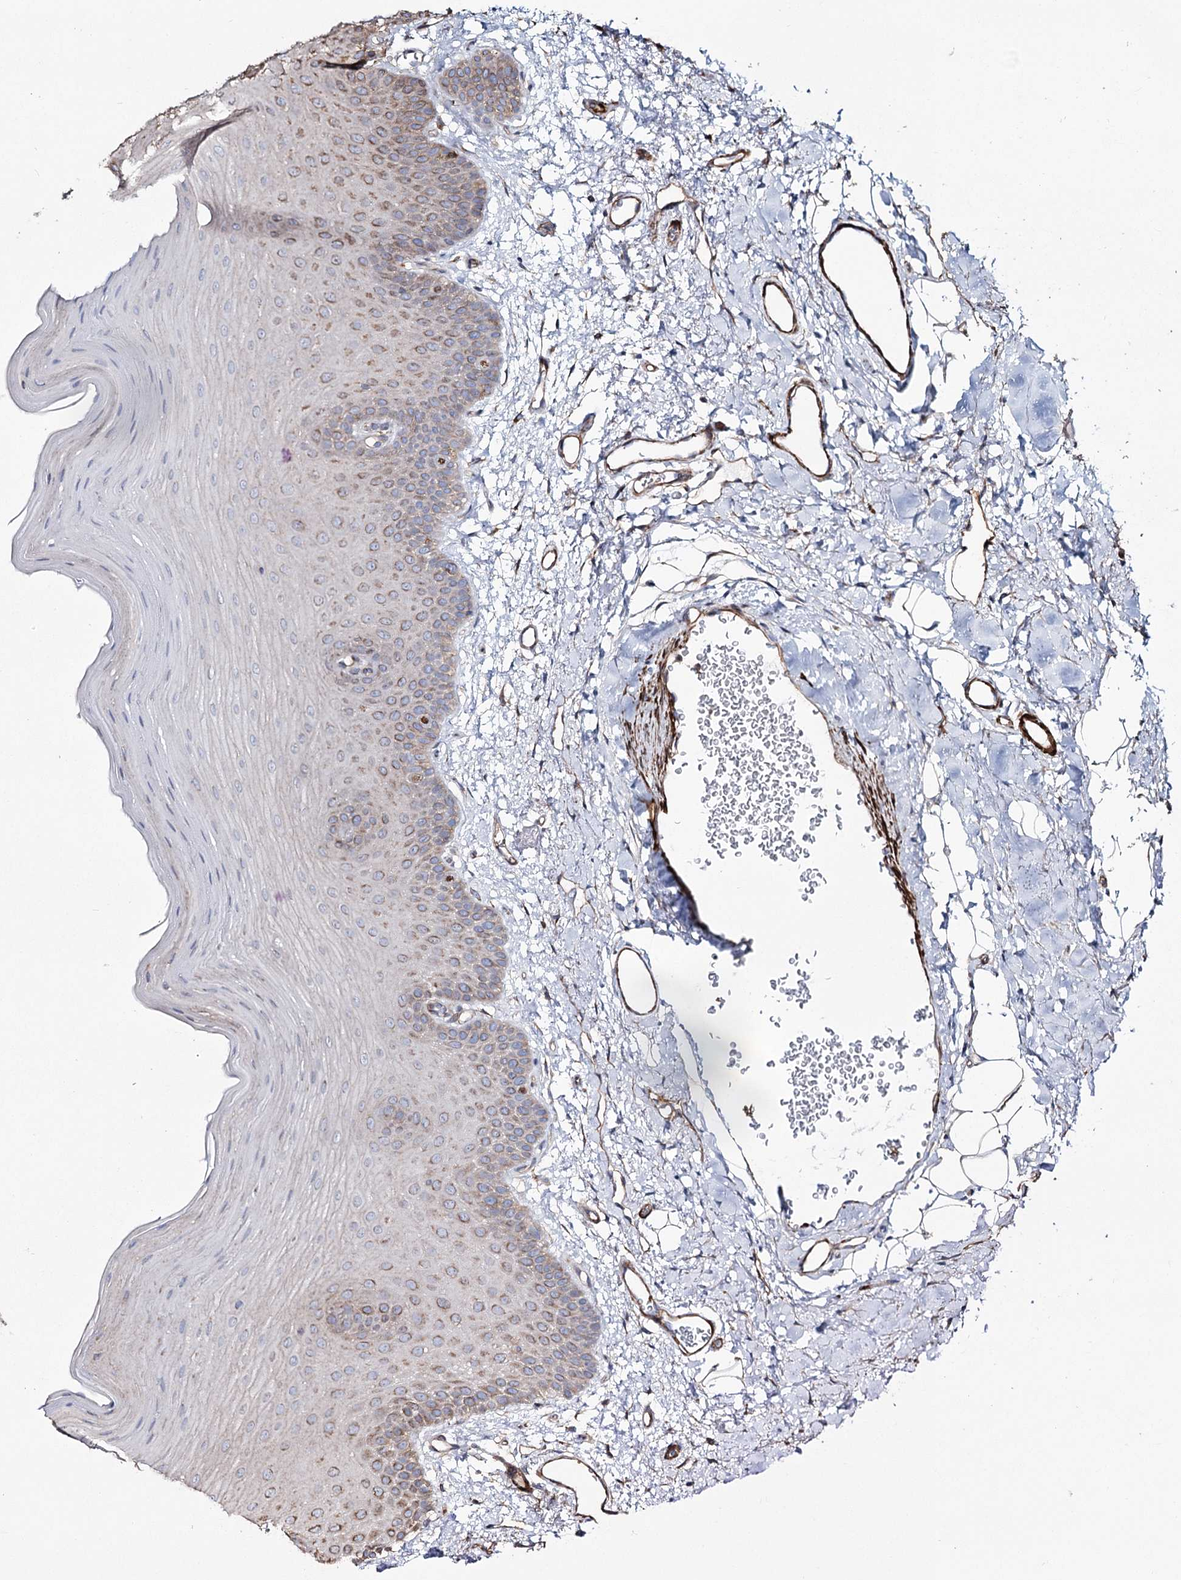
{"staining": {"intensity": "weak", "quantity": "25%-75%", "location": "cytoplasmic/membranous"}, "tissue": "oral mucosa", "cell_type": "Squamous epithelial cells", "image_type": "normal", "snomed": [{"axis": "morphology", "description": "Normal tissue, NOS"}, {"axis": "topography", "description": "Oral tissue"}], "caption": "This micrograph displays immunohistochemistry (IHC) staining of benign human oral mucosa, with low weak cytoplasmic/membranous positivity in about 25%-75% of squamous epithelial cells.", "gene": "SUMF1", "patient": {"sex": "male", "age": 68}}